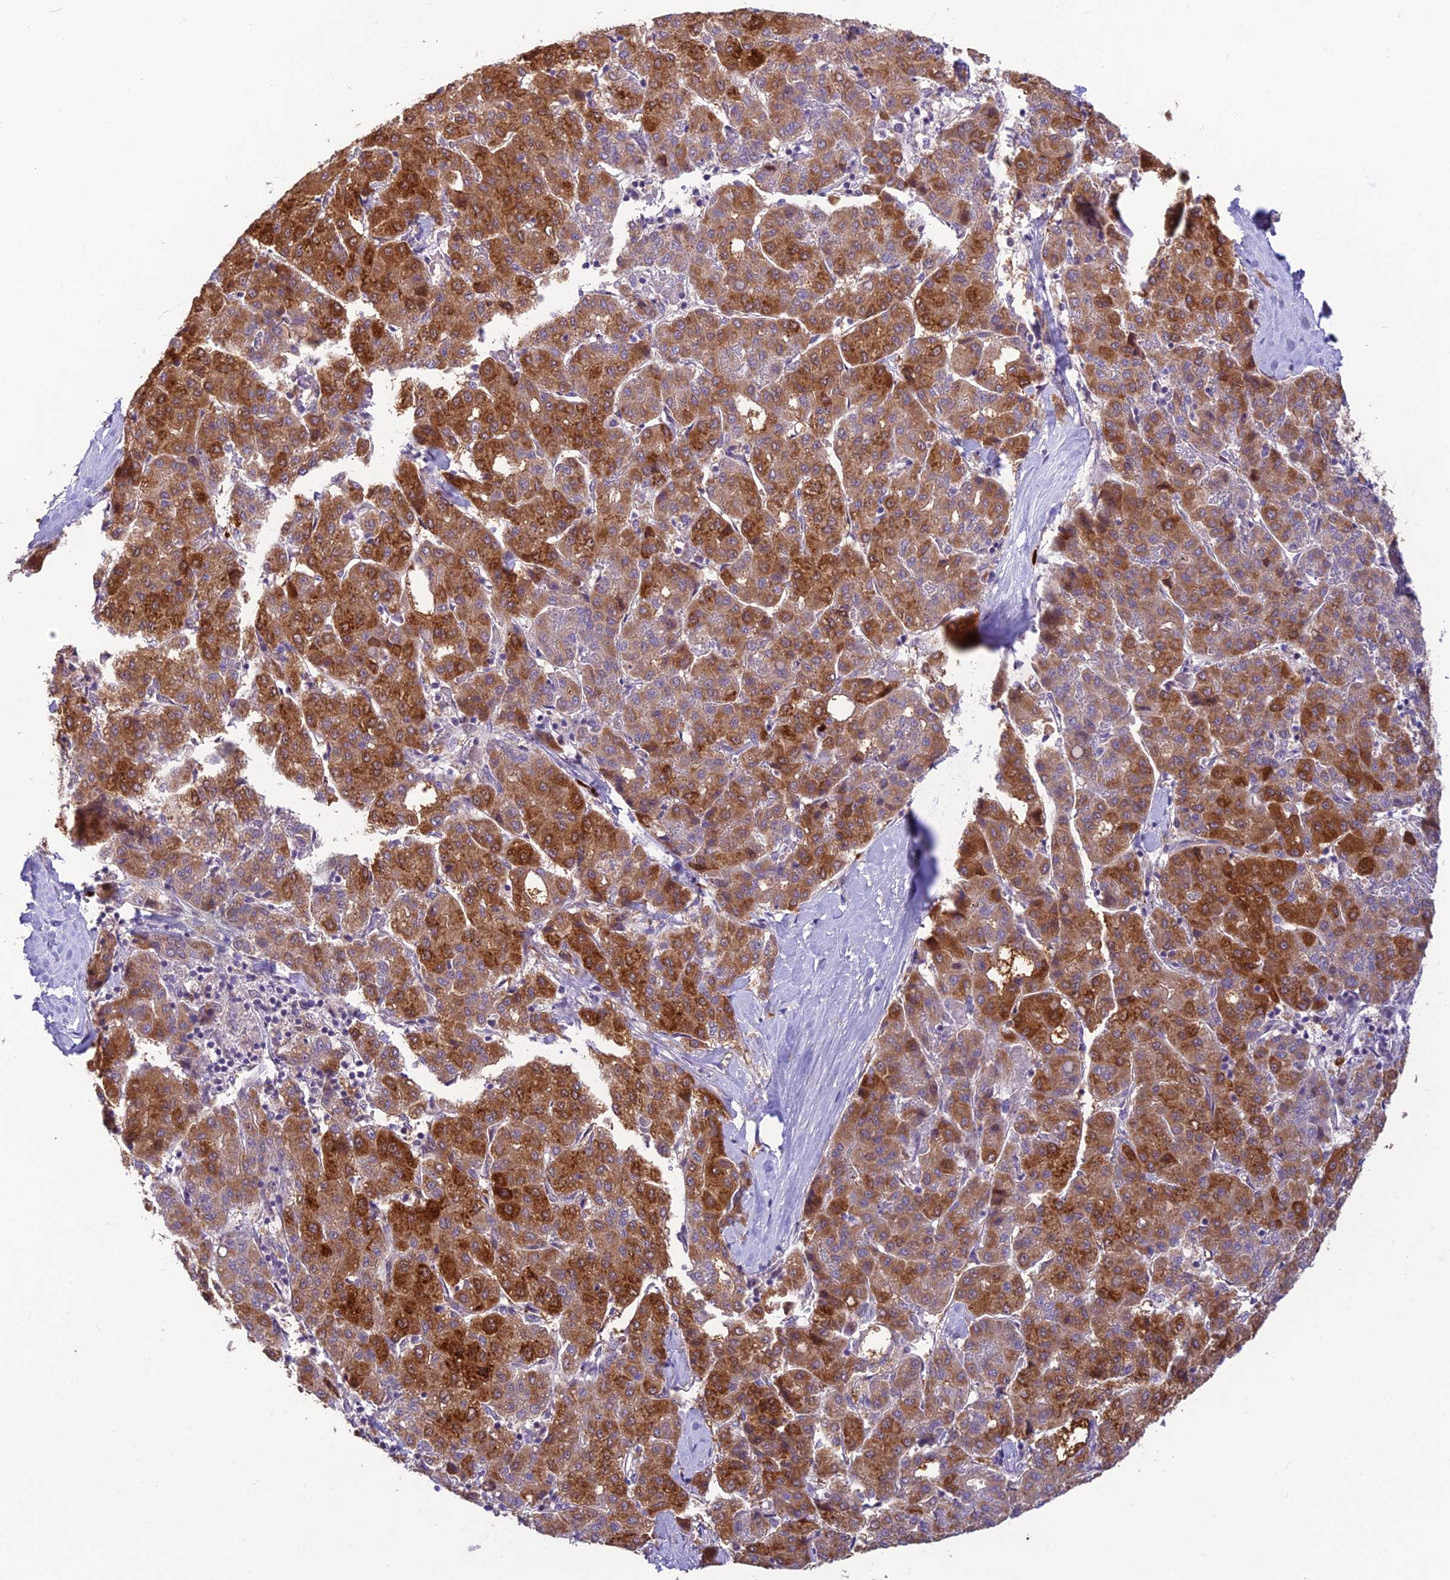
{"staining": {"intensity": "strong", "quantity": "25%-75%", "location": "cytoplasmic/membranous"}, "tissue": "liver cancer", "cell_type": "Tumor cells", "image_type": "cancer", "snomed": [{"axis": "morphology", "description": "Carcinoma, Hepatocellular, NOS"}, {"axis": "topography", "description": "Liver"}], "caption": "DAB (3,3'-diaminobenzidine) immunohistochemical staining of human hepatocellular carcinoma (liver) exhibits strong cytoplasmic/membranous protein staining in approximately 25%-75% of tumor cells.", "gene": "ASPDH", "patient": {"sex": "male", "age": 65}}